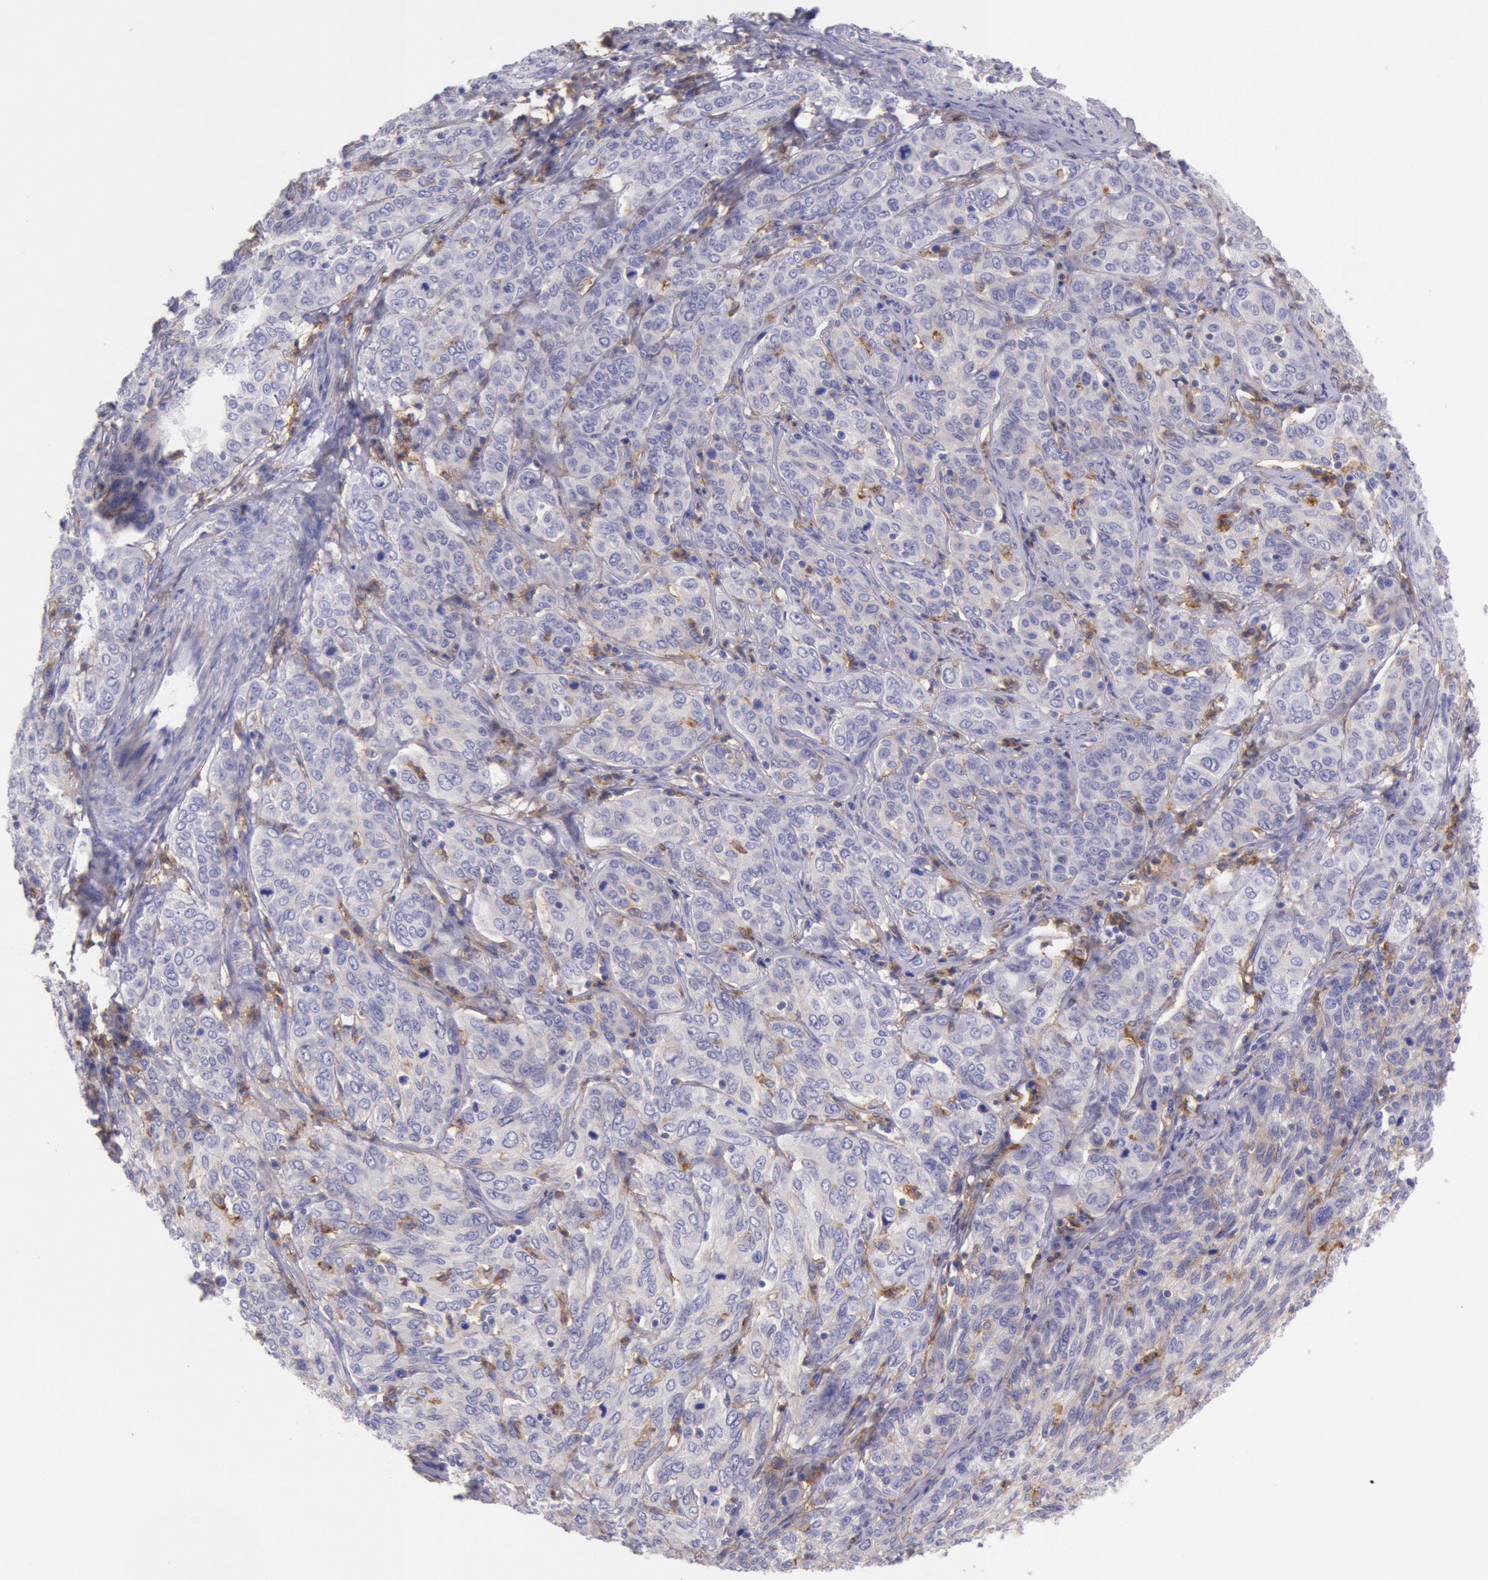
{"staining": {"intensity": "negative", "quantity": "none", "location": "none"}, "tissue": "cervical cancer", "cell_type": "Tumor cells", "image_type": "cancer", "snomed": [{"axis": "morphology", "description": "Squamous cell carcinoma, NOS"}, {"axis": "topography", "description": "Cervix"}], "caption": "Immunohistochemical staining of cervical cancer (squamous cell carcinoma) displays no significant positivity in tumor cells. Nuclei are stained in blue.", "gene": "LYN", "patient": {"sex": "female", "age": 38}}